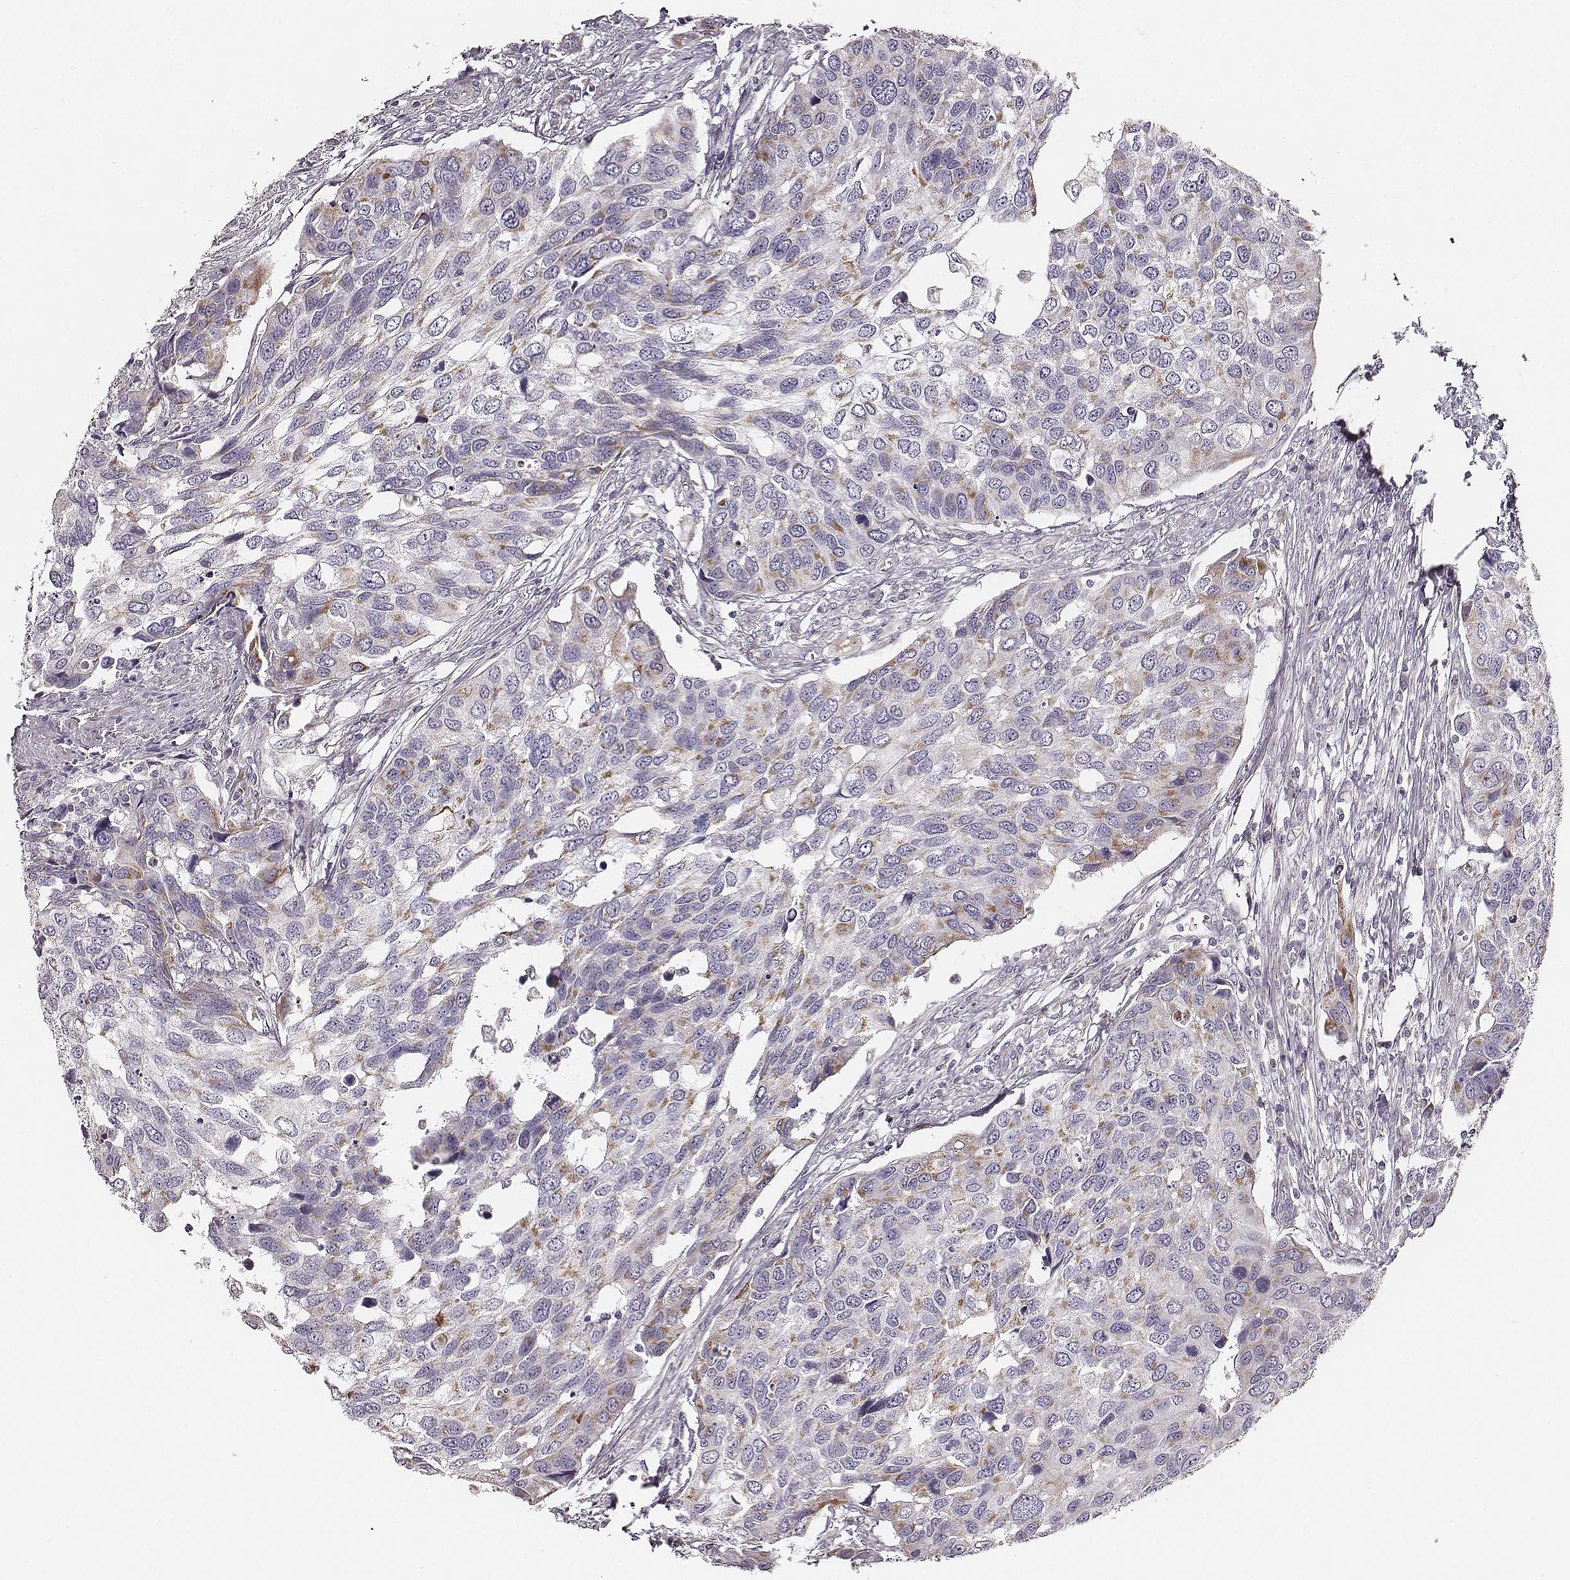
{"staining": {"intensity": "negative", "quantity": "none", "location": "none"}, "tissue": "urothelial cancer", "cell_type": "Tumor cells", "image_type": "cancer", "snomed": [{"axis": "morphology", "description": "Urothelial carcinoma, High grade"}, {"axis": "topography", "description": "Urinary bladder"}], "caption": "Protein analysis of urothelial cancer shows no significant positivity in tumor cells.", "gene": "UBL4B", "patient": {"sex": "male", "age": 60}}